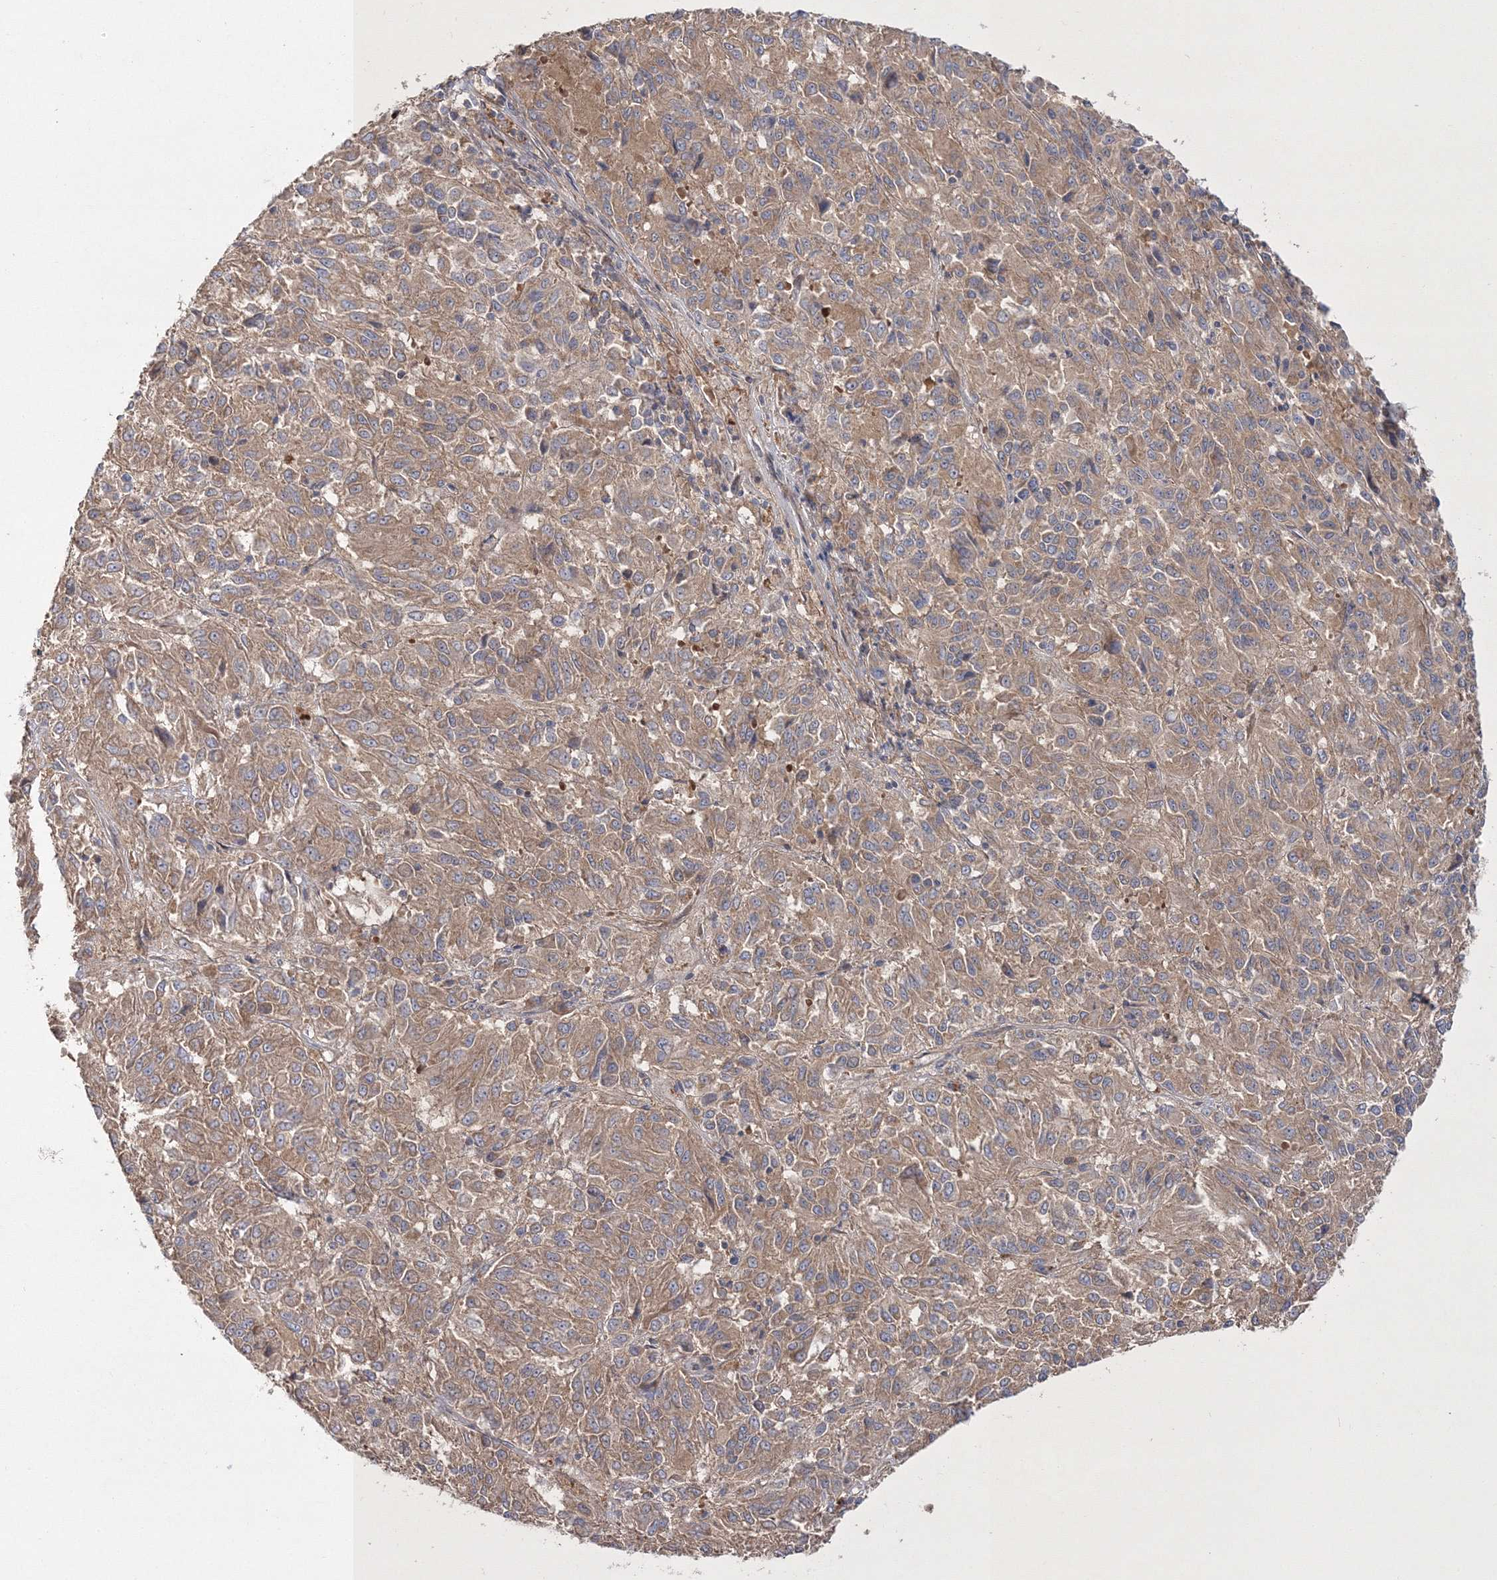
{"staining": {"intensity": "weak", "quantity": ">75%", "location": "cytoplasmic/membranous"}, "tissue": "melanoma", "cell_type": "Tumor cells", "image_type": "cancer", "snomed": [{"axis": "morphology", "description": "Malignant melanoma, Metastatic site"}, {"axis": "topography", "description": "Lung"}], "caption": "Protein expression analysis of human malignant melanoma (metastatic site) reveals weak cytoplasmic/membranous staining in about >75% of tumor cells.", "gene": "ZSWIM6", "patient": {"sex": "male", "age": 64}}